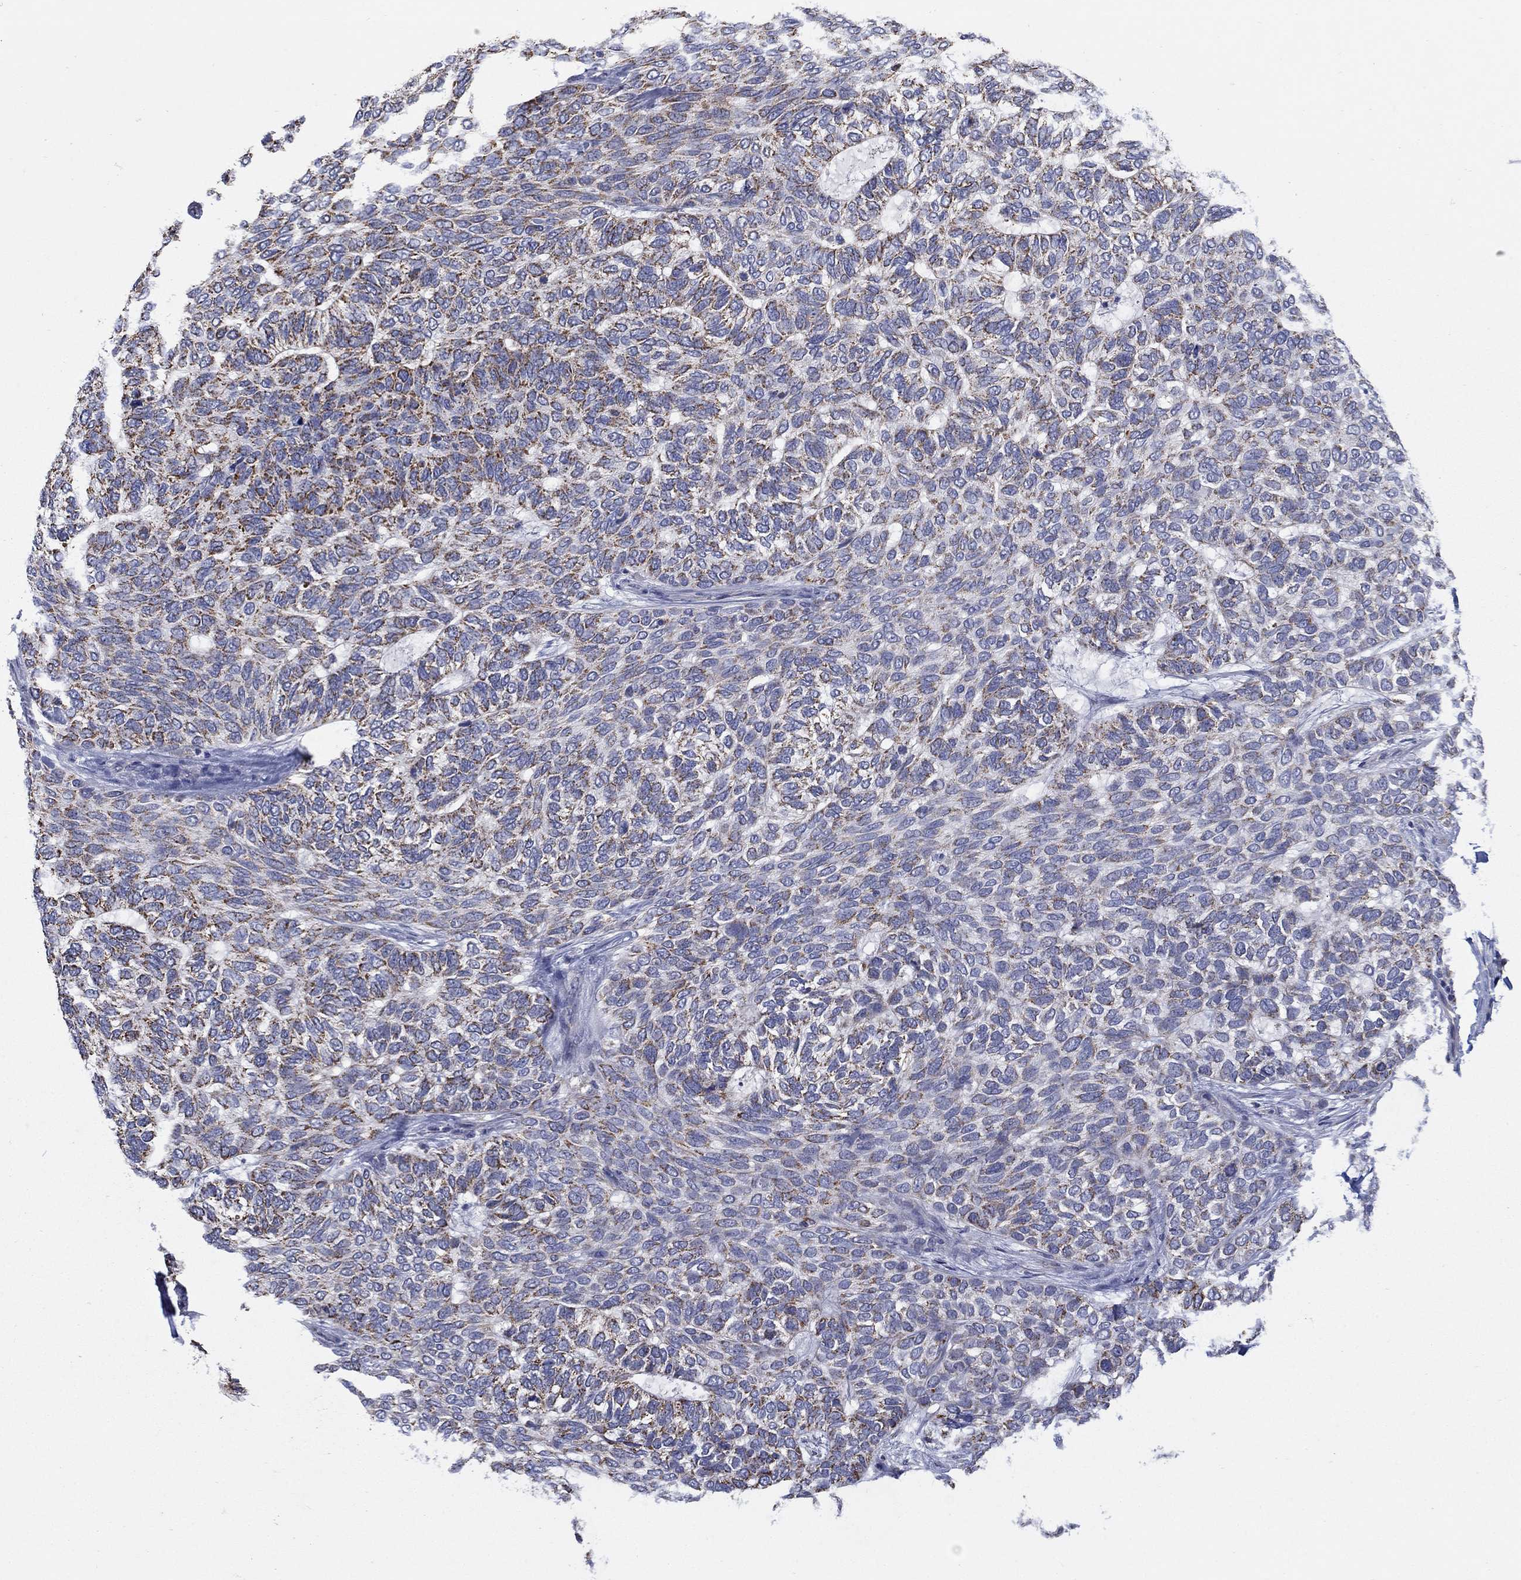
{"staining": {"intensity": "strong", "quantity": "<25%", "location": "cytoplasmic/membranous"}, "tissue": "skin cancer", "cell_type": "Tumor cells", "image_type": "cancer", "snomed": [{"axis": "morphology", "description": "Basal cell carcinoma"}, {"axis": "topography", "description": "Skin"}], "caption": "An image showing strong cytoplasmic/membranous positivity in approximately <25% of tumor cells in skin cancer, as visualized by brown immunohistochemical staining.", "gene": "HPS5", "patient": {"sex": "female", "age": 65}}